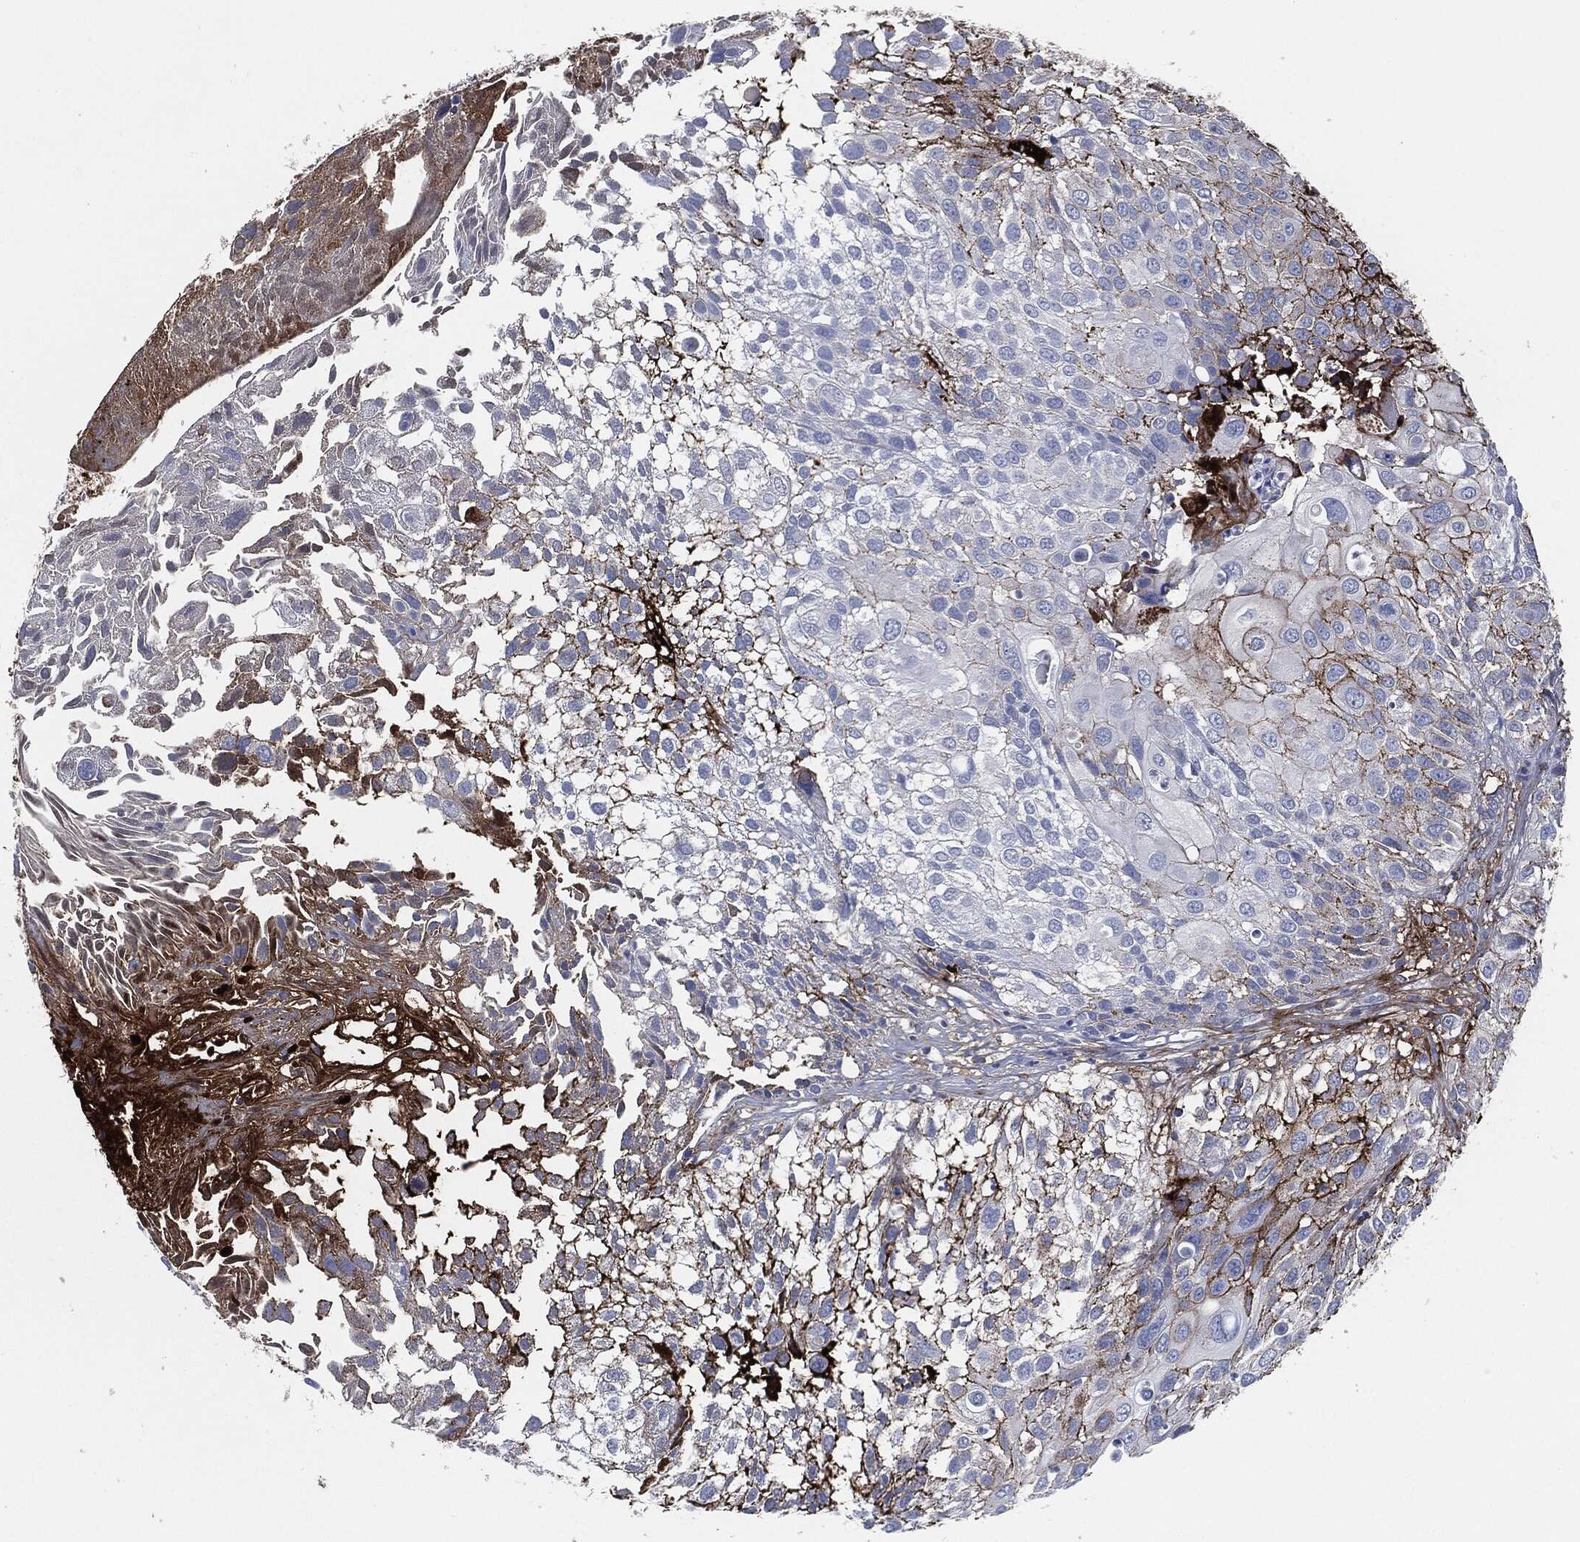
{"staining": {"intensity": "strong", "quantity": "<25%", "location": "cytoplasmic/membranous"}, "tissue": "urothelial cancer", "cell_type": "Tumor cells", "image_type": "cancer", "snomed": [{"axis": "morphology", "description": "Urothelial carcinoma, High grade"}, {"axis": "topography", "description": "Urinary bladder"}], "caption": "Protein staining of high-grade urothelial carcinoma tissue shows strong cytoplasmic/membranous staining in approximately <25% of tumor cells.", "gene": "APOB", "patient": {"sex": "female", "age": 79}}